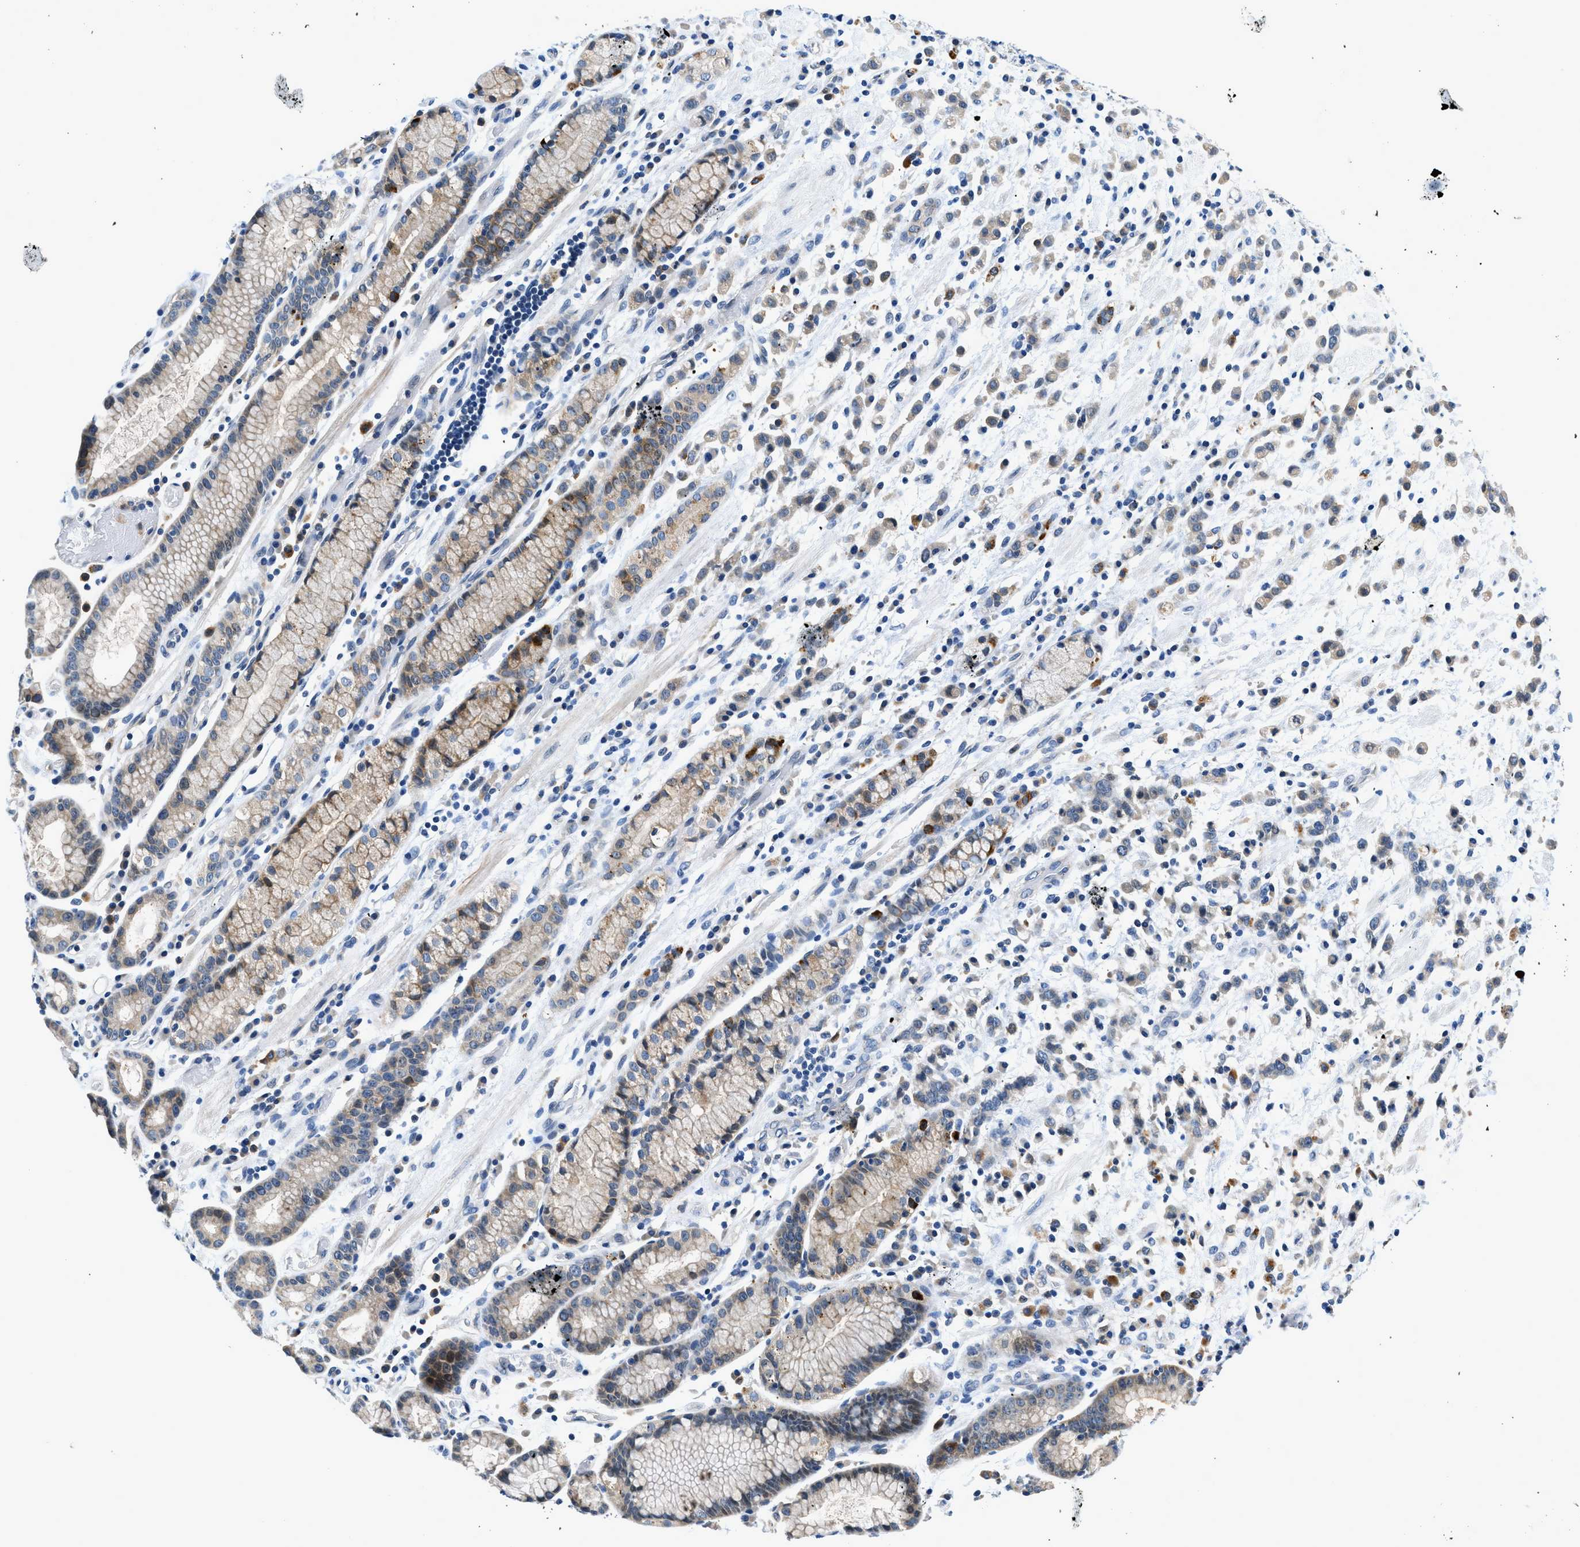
{"staining": {"intensity": "weak", "quantity": "<25%", "location": "cytoplasmic/membranous"}, "tissue": "stomach cancer", "cell_type": "Tumor cells", "image_type": "cancer", "snomed": [{"axis": "morphology", "description": "Adenocarcinoma, NOS"}, {"axis": "topography", "description": "Stomach, lower"}], "caption": "This image is of stomach cancer stained with immunohistochemistry to label a protein in brown with the nuclei are counter-stained blue. There is no staining in tumor cells.", "gene": "ADGRE3", "patient": {"sex": "male", "age": 88}}